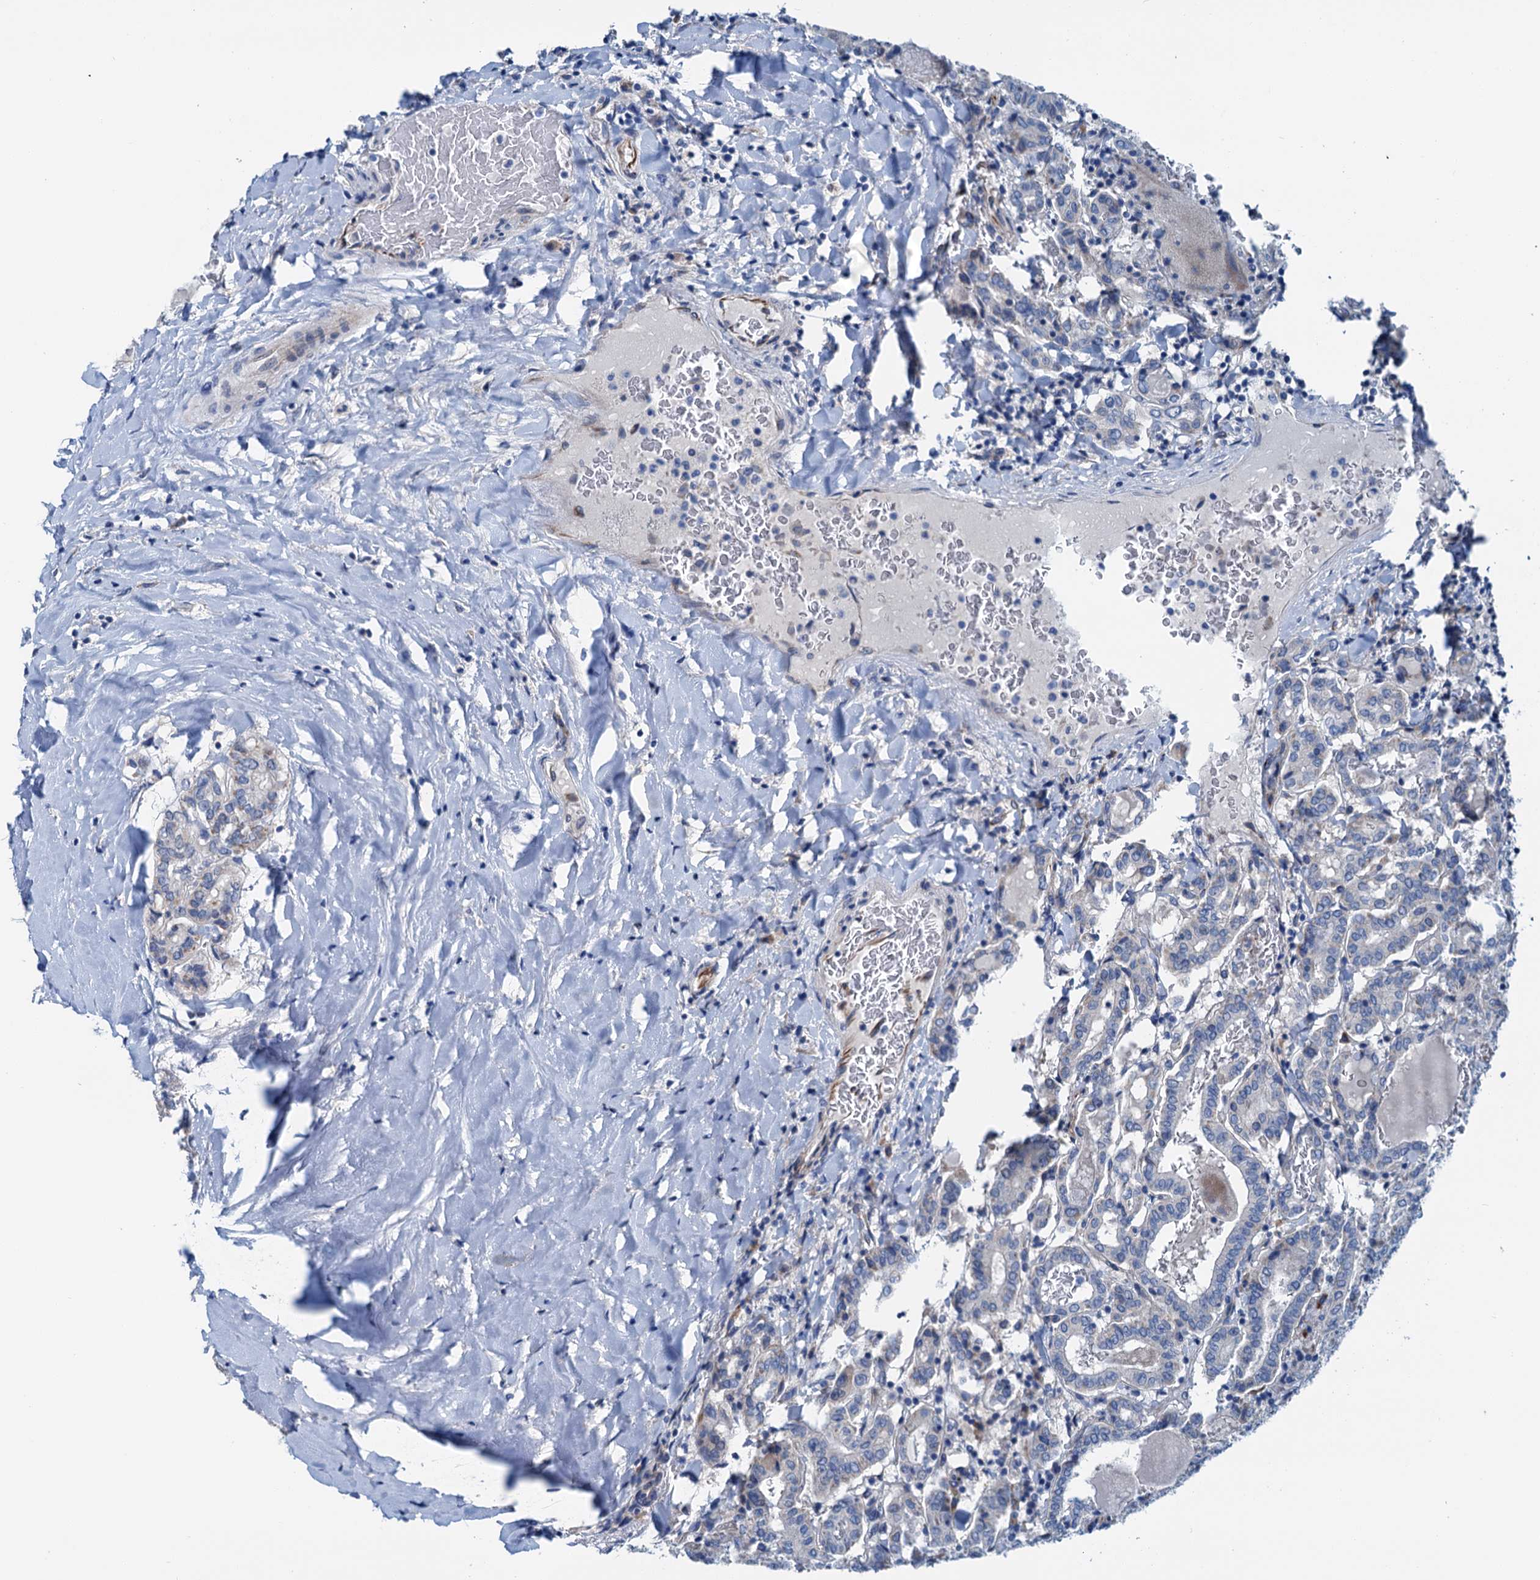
{"staining": {"intensity": "negative", "quantity": "none", "location": "none"}, "tissue": "thyroid cancer", "cell_type": "Tumor cells", "image_type": "cancer", "snomed": [{"axis": "morphology", "description": "Papillary adenocarcinoma, NOS"}, {"axis": "topography", "description": "Thyroid gland"}], "caption": "Protein analysis of thyroid papillary adenocarcinoma shows no significant positivity in tumor cells.", "gene": "ELAC1", "patient": {"sex": "female", "age": 72}}